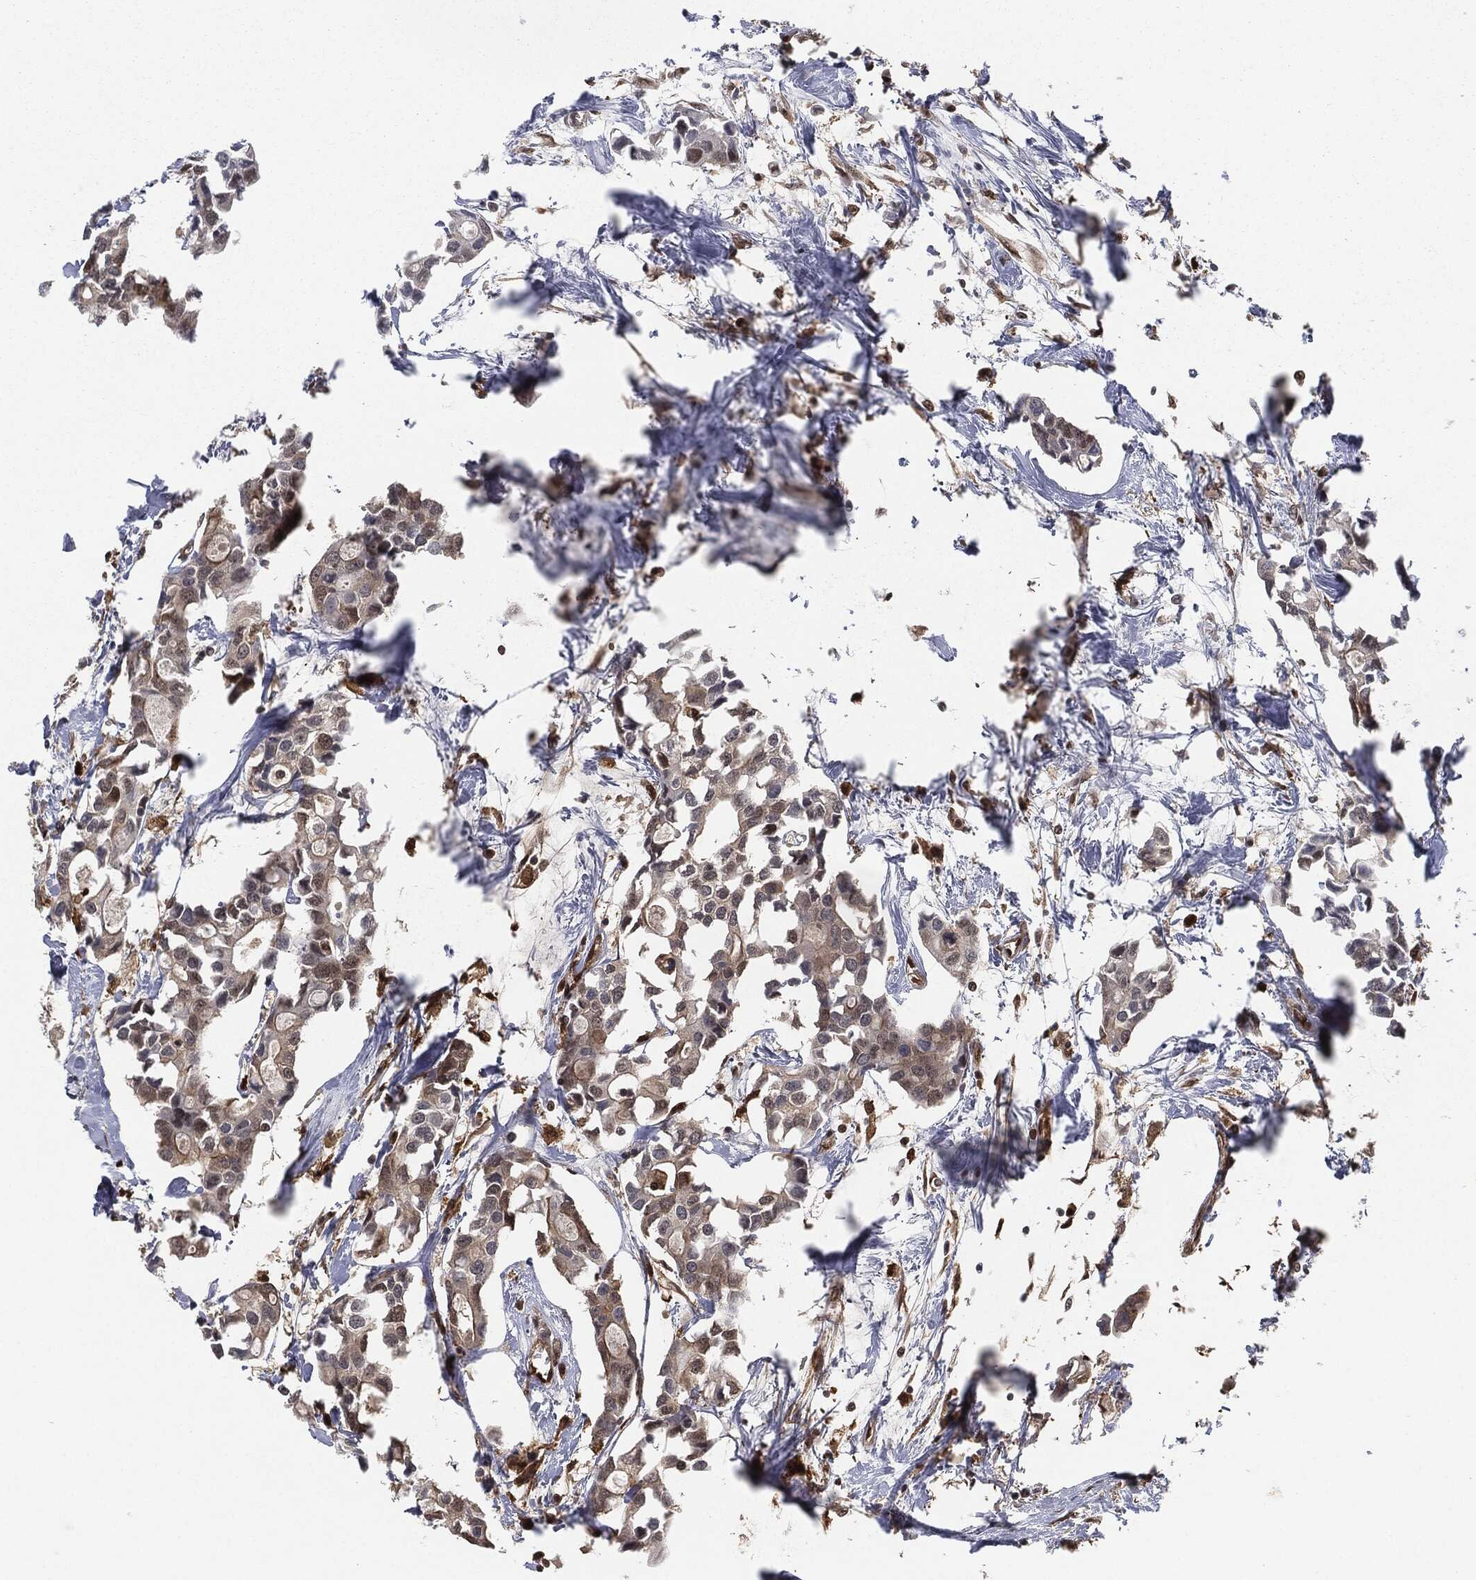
{"staining": {"intensity": "negative", "quantity": "none", "location": "none"}, "tissue": "breast cancer", "cell_type": "Tumor cells", "image_type": "cancer", "snomed": [{"axis": "morphology", "description": "Duct carcinoma"}, {"axis": "topography", "description": "Breast"}], "caption": "An image of human infiltrating ductal carcinoma (breast) is negative for staining in tumor cells.", "gene": "CAPRIN2", "patient": {"sex": "female", "age": 83}}